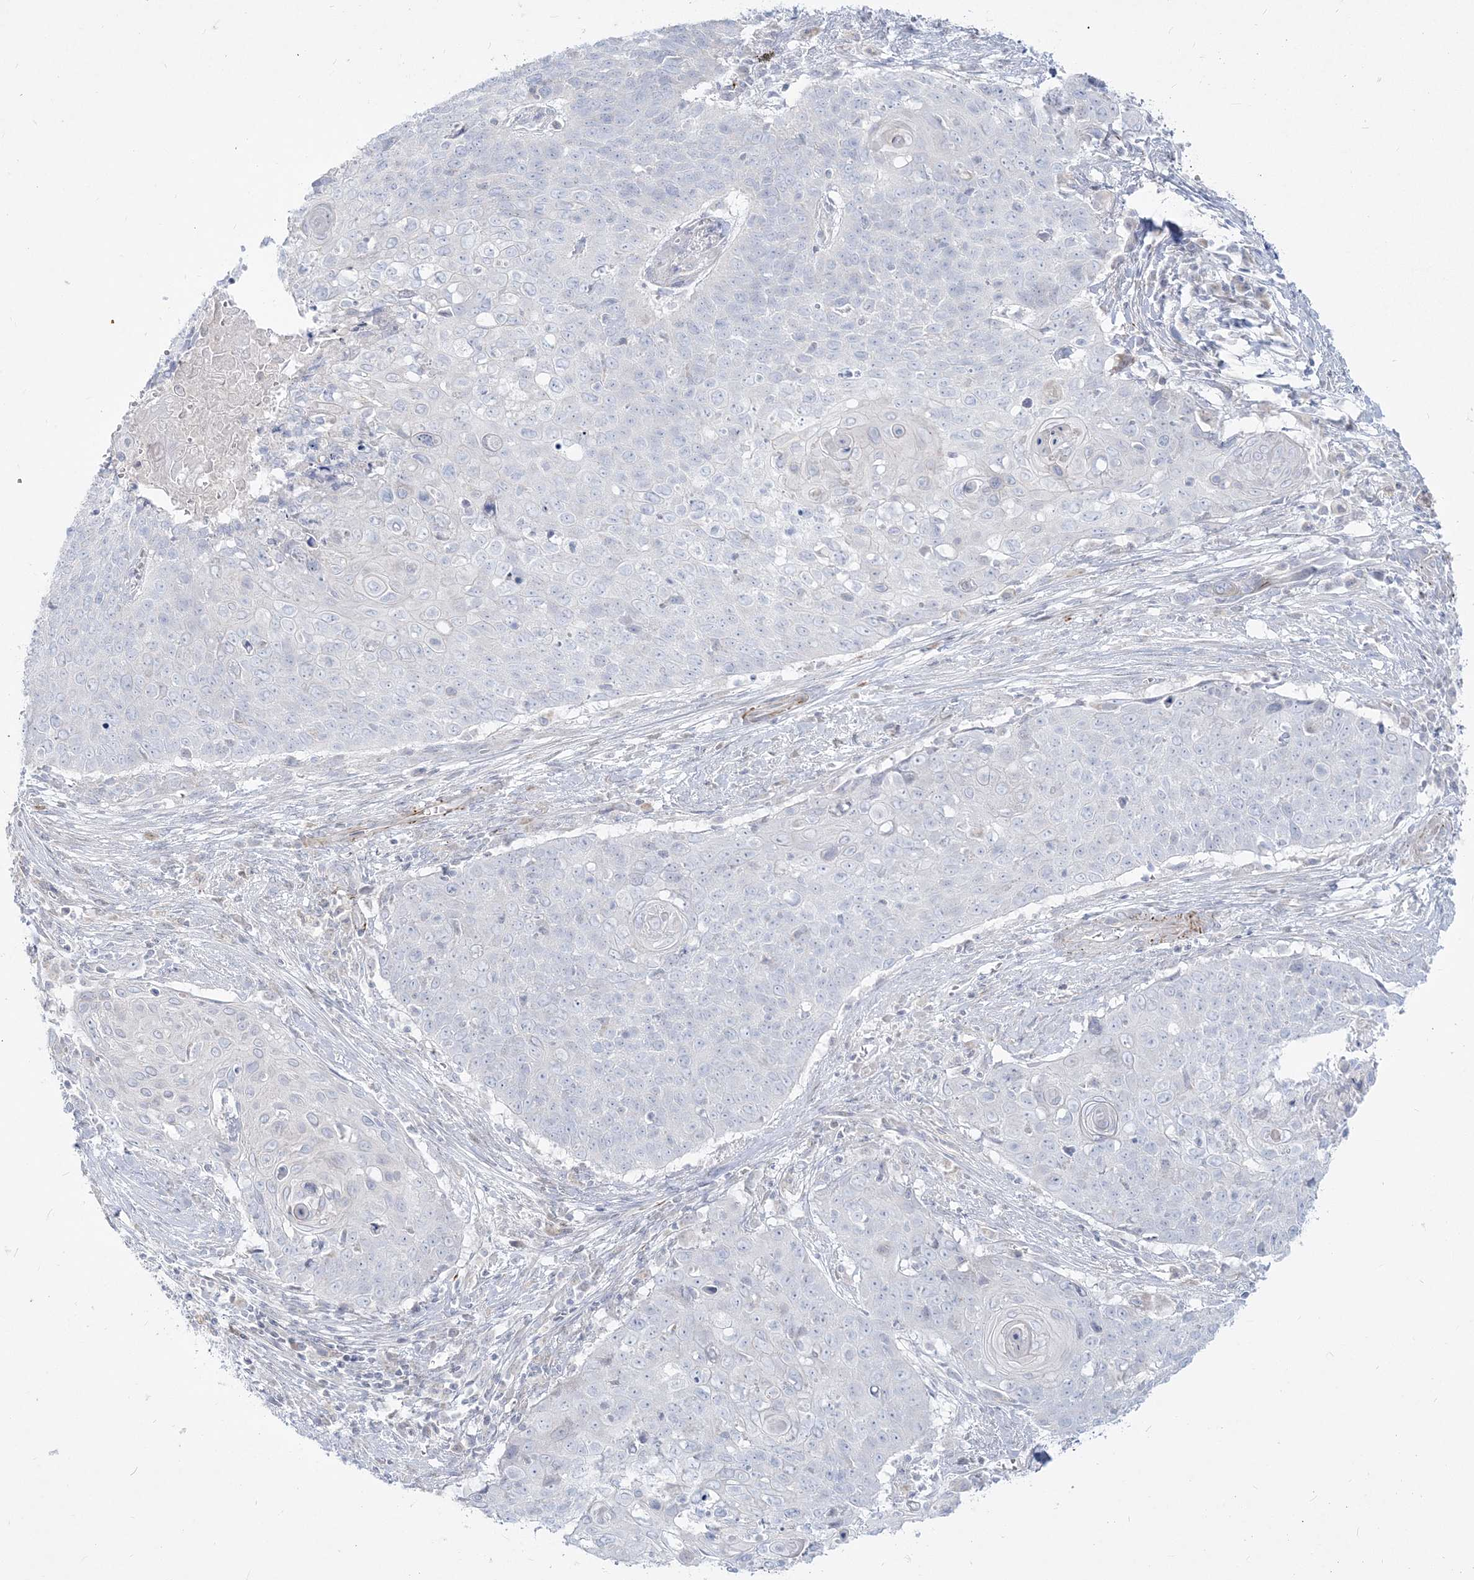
{"staining": {"intensity": "negative", "quantity": "none", "location": "none"}, "tissue": "cervical cancer", "cell_type": "Tumor cells", "image_type": "cancer", "snomed": [{"axis": "morphology", "description": "Squamous cell carcinoma, NOS"}, {"axis": "topography", "description": "Cervix"}], "caption": "Tumor cells show no significant staining in squamous cell carcinoma (cervical). (DAB (3,3'-diaminobenzidine) immunohistochemistry with hematoxylin counter stain).", "gene": "GPAT2", "patient": {"sex": "female", "age": 39}}